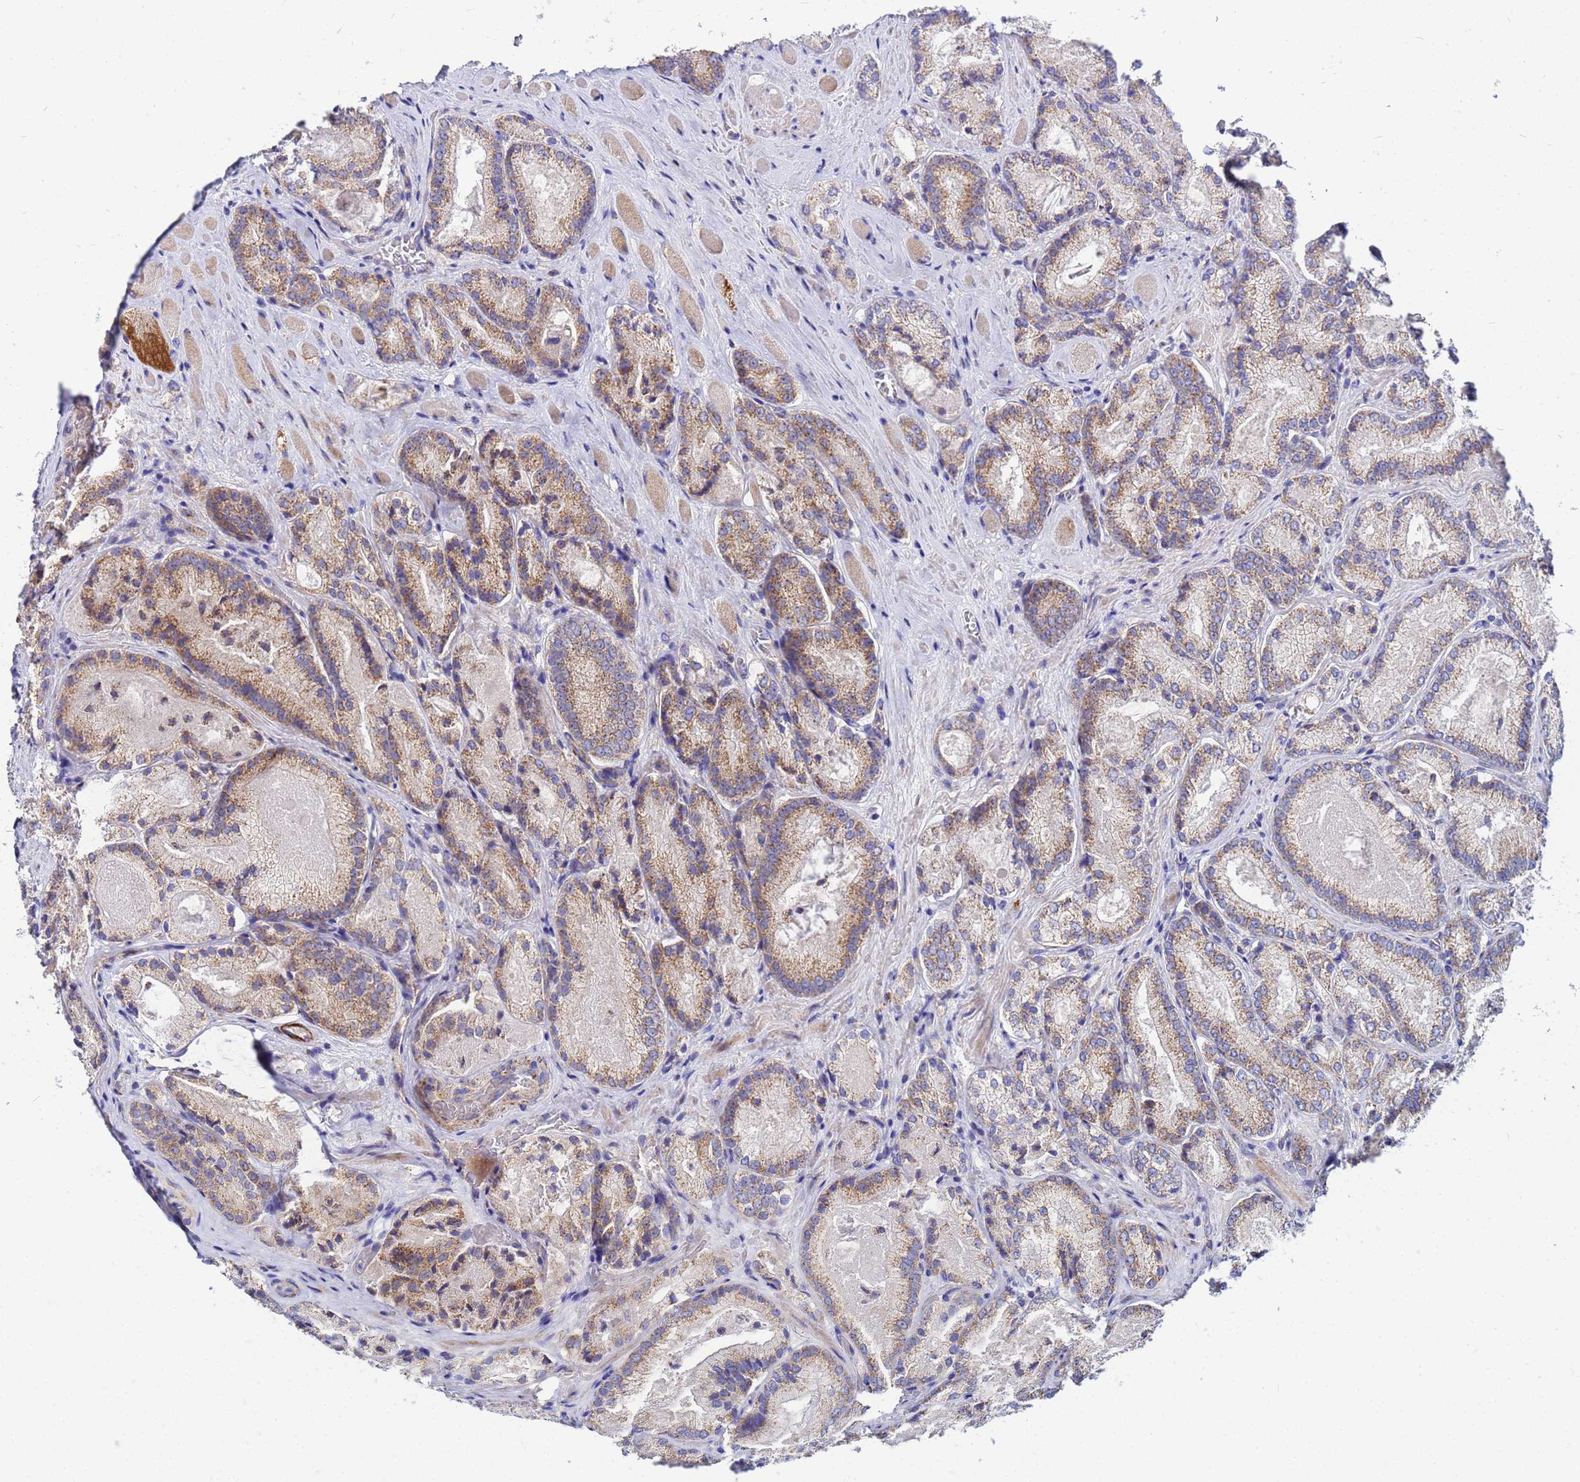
{"staining": {"intensity": "moderate", "quantity": ">75%", "location": "cytoplasmic/membranous"}, "tissue": "prostate cancer", "cell_type": "Tumor cells", "image_type": "cancer", "snomed": [{"axis": "morphology", "description": "Adenocarcinoma, Low grade"}, {"axis": "topography", "description": "Prostate"}], "caption": "Tumor cells show medium levels of moderate cytoplasmic/membranous positivity in approximately >75% of cells in low-grade adenocarcinoma (prostate).", "gene": "FAHD2A", "patient": {"sex": "male", "age": 74}}